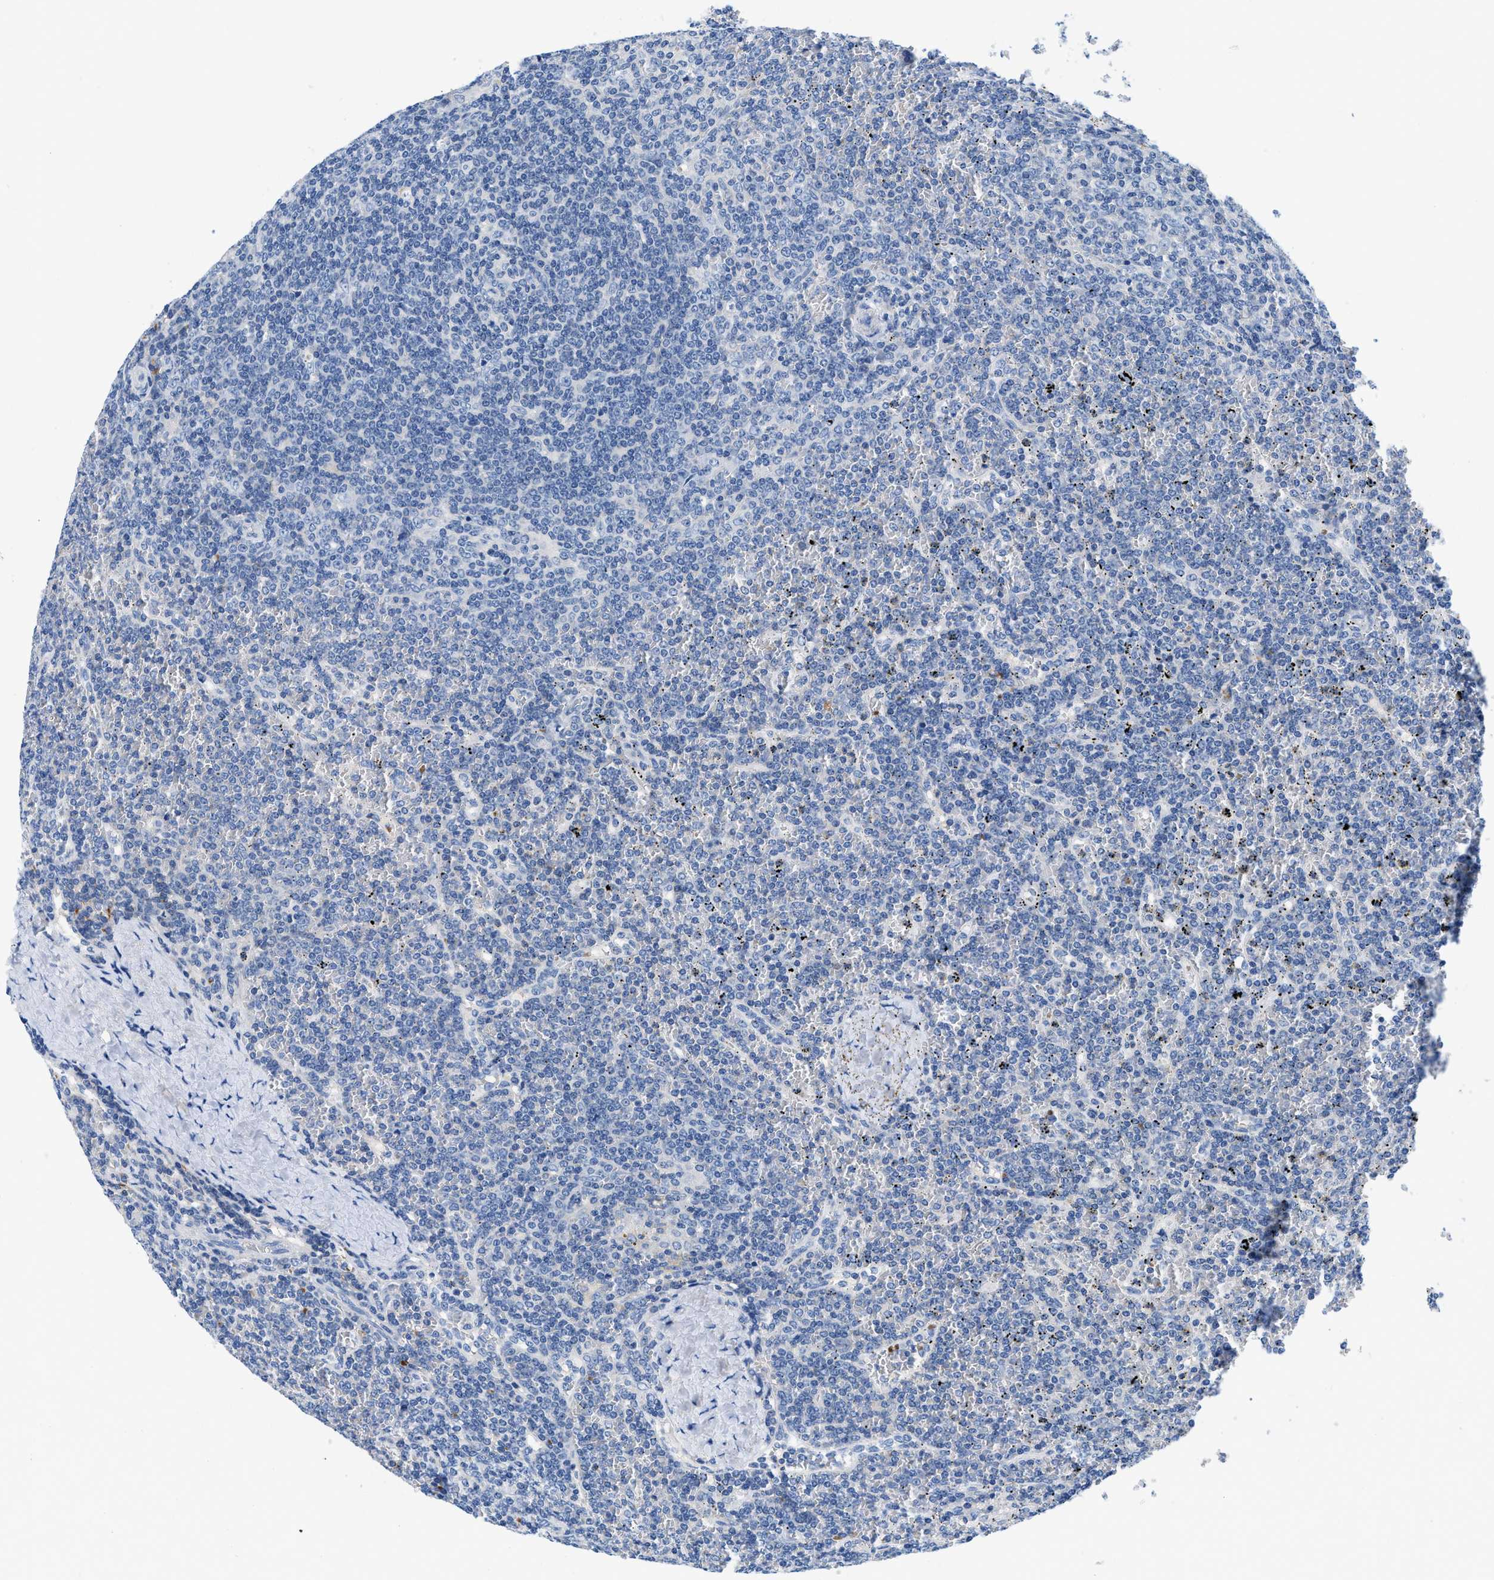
{"staining": {"intensity": "negative", "quantity": "none", "location": "none"}, "tissue": "lymphoma", "cell_type": "Tumor cells", "image_type": "cancer", "snomed": [{"axis": "morphology", "description": "Malignant lymphoma, non-Hodgkin's type, Low grade"}, {"axis": "topography", "description": "Spleen"}], "caption": "Tumor cells are negative for brown protein staining in malignant lymphoma, non-Hodgkin's type (low-grade).", "gene": "BPGM", "patient": {"sex": "female", "age": 19}}